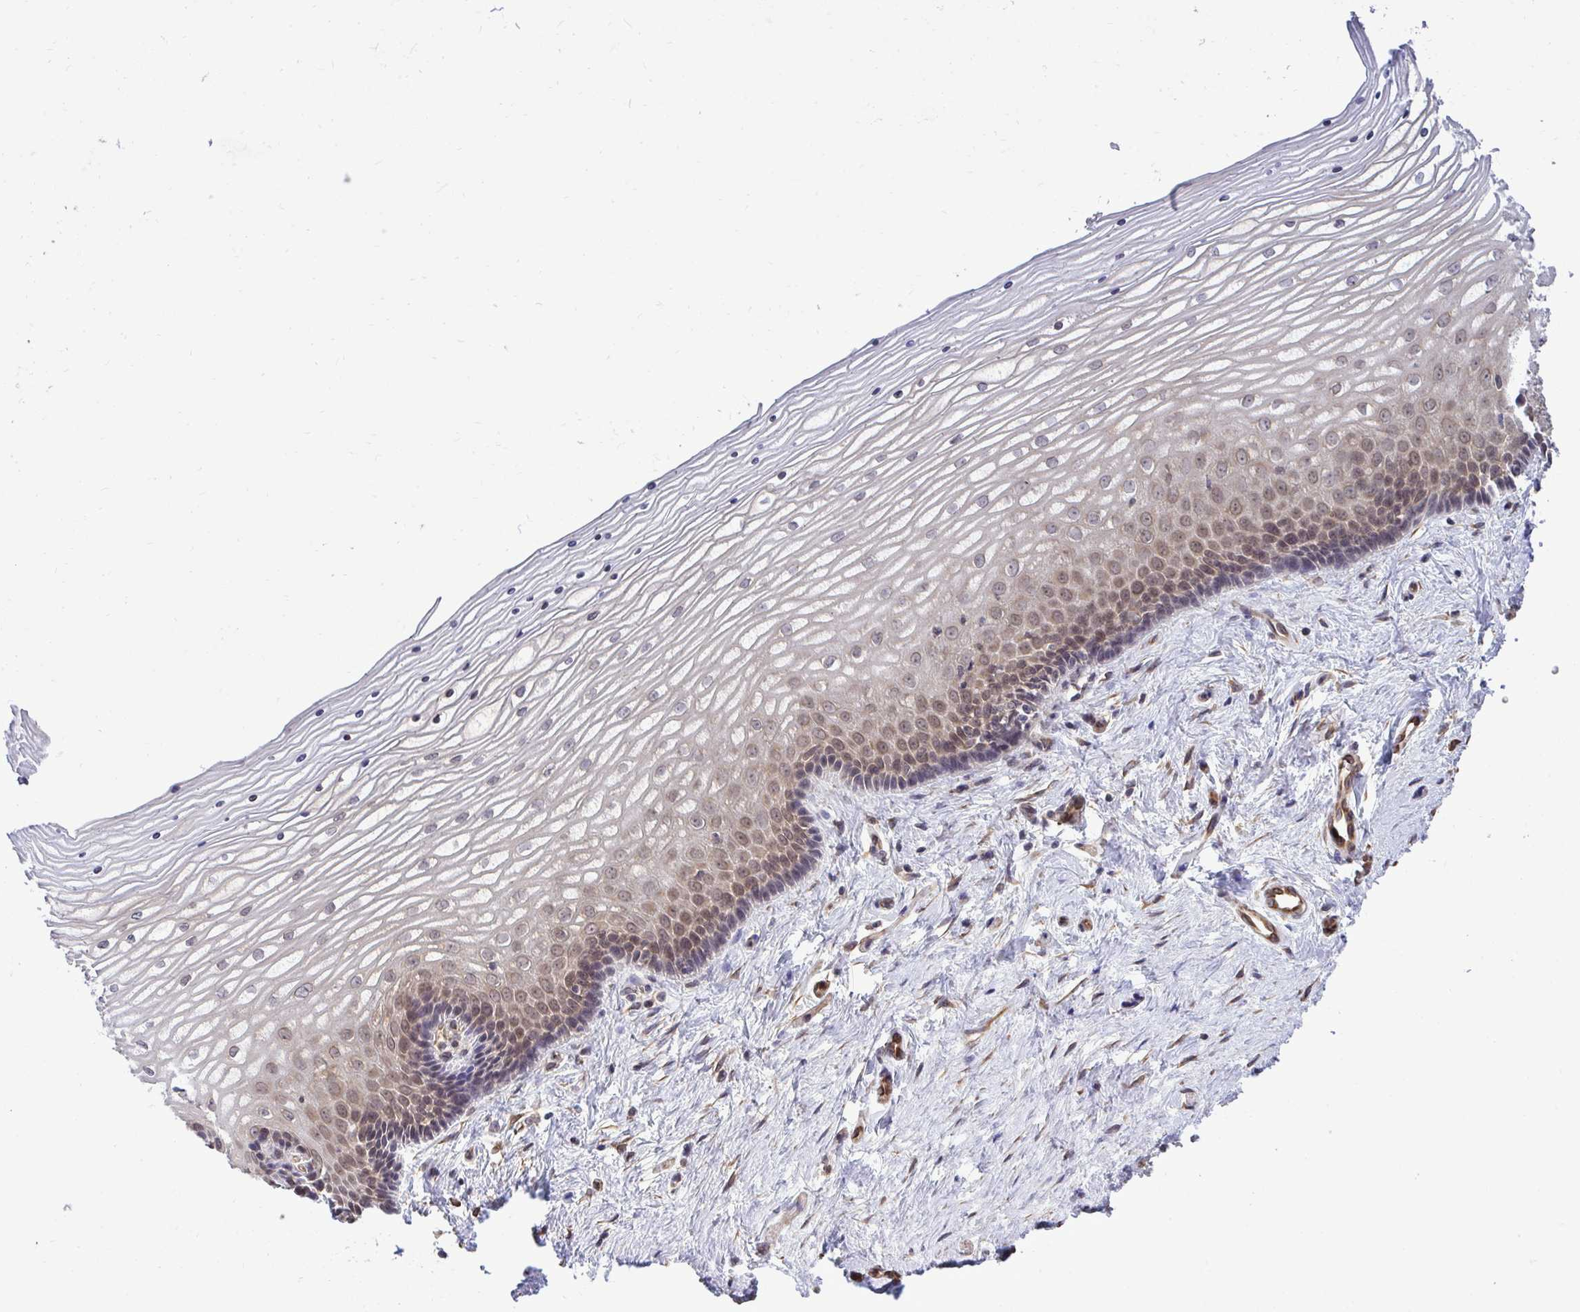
{"staining": {"intensity": "moderate", "quantity": ">75%", "location": "cytoplasmic/membranous,nuclear"}, "tissue": "vagina", "cell_type": "Squamous epithelial cells", "image_type": "normal", "snomed": [{"axis": "morphology", "description": "Normal tissue, NOS"}, {"axis": "topography", "description": "Vagina"}], "caption": "Brown immunohistochemical staining in benign vagina reveals moderate cytoplasmic/membranous,nuclear staining in about >75% of squamous epithelial cells.", "gene": "RPS15", "patient": {"sex": "female", "age": 45}}